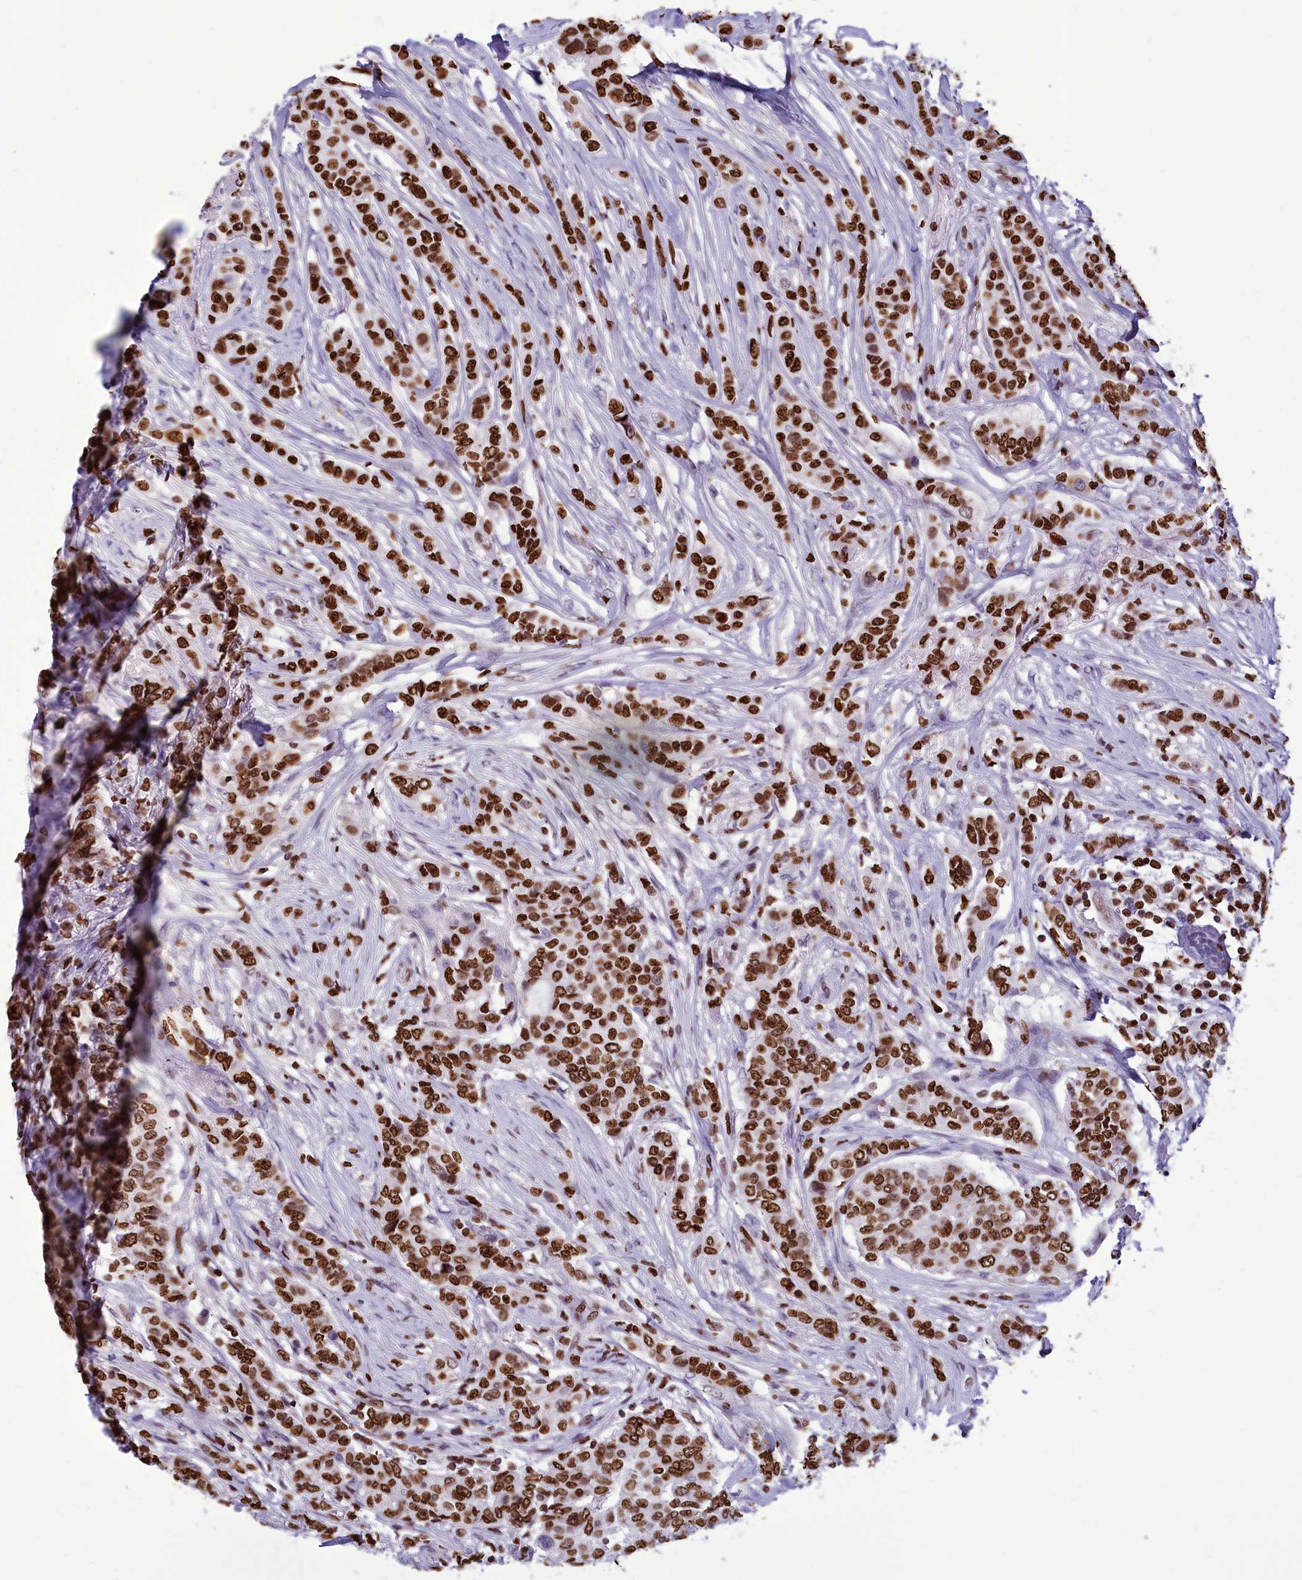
{"staining": {"intensity": "strong", "quantity": ">75%", "location": "nuclear"}, "tissue": "breast cancer", "cell_type": "Tumor cells", "image_type": "cancer", "snomed": [{"axis": "morphology", "description": "Lobular carcinoma"}, {"axis": "topography", "description": "Breast"}], "caption": "Human lobular carcinoma (breast) stained with a protein marker demonstrates strong staining in tumor cells.", "gene": "AKAP17A", "patient": {"sex": "female", "age": 51}}